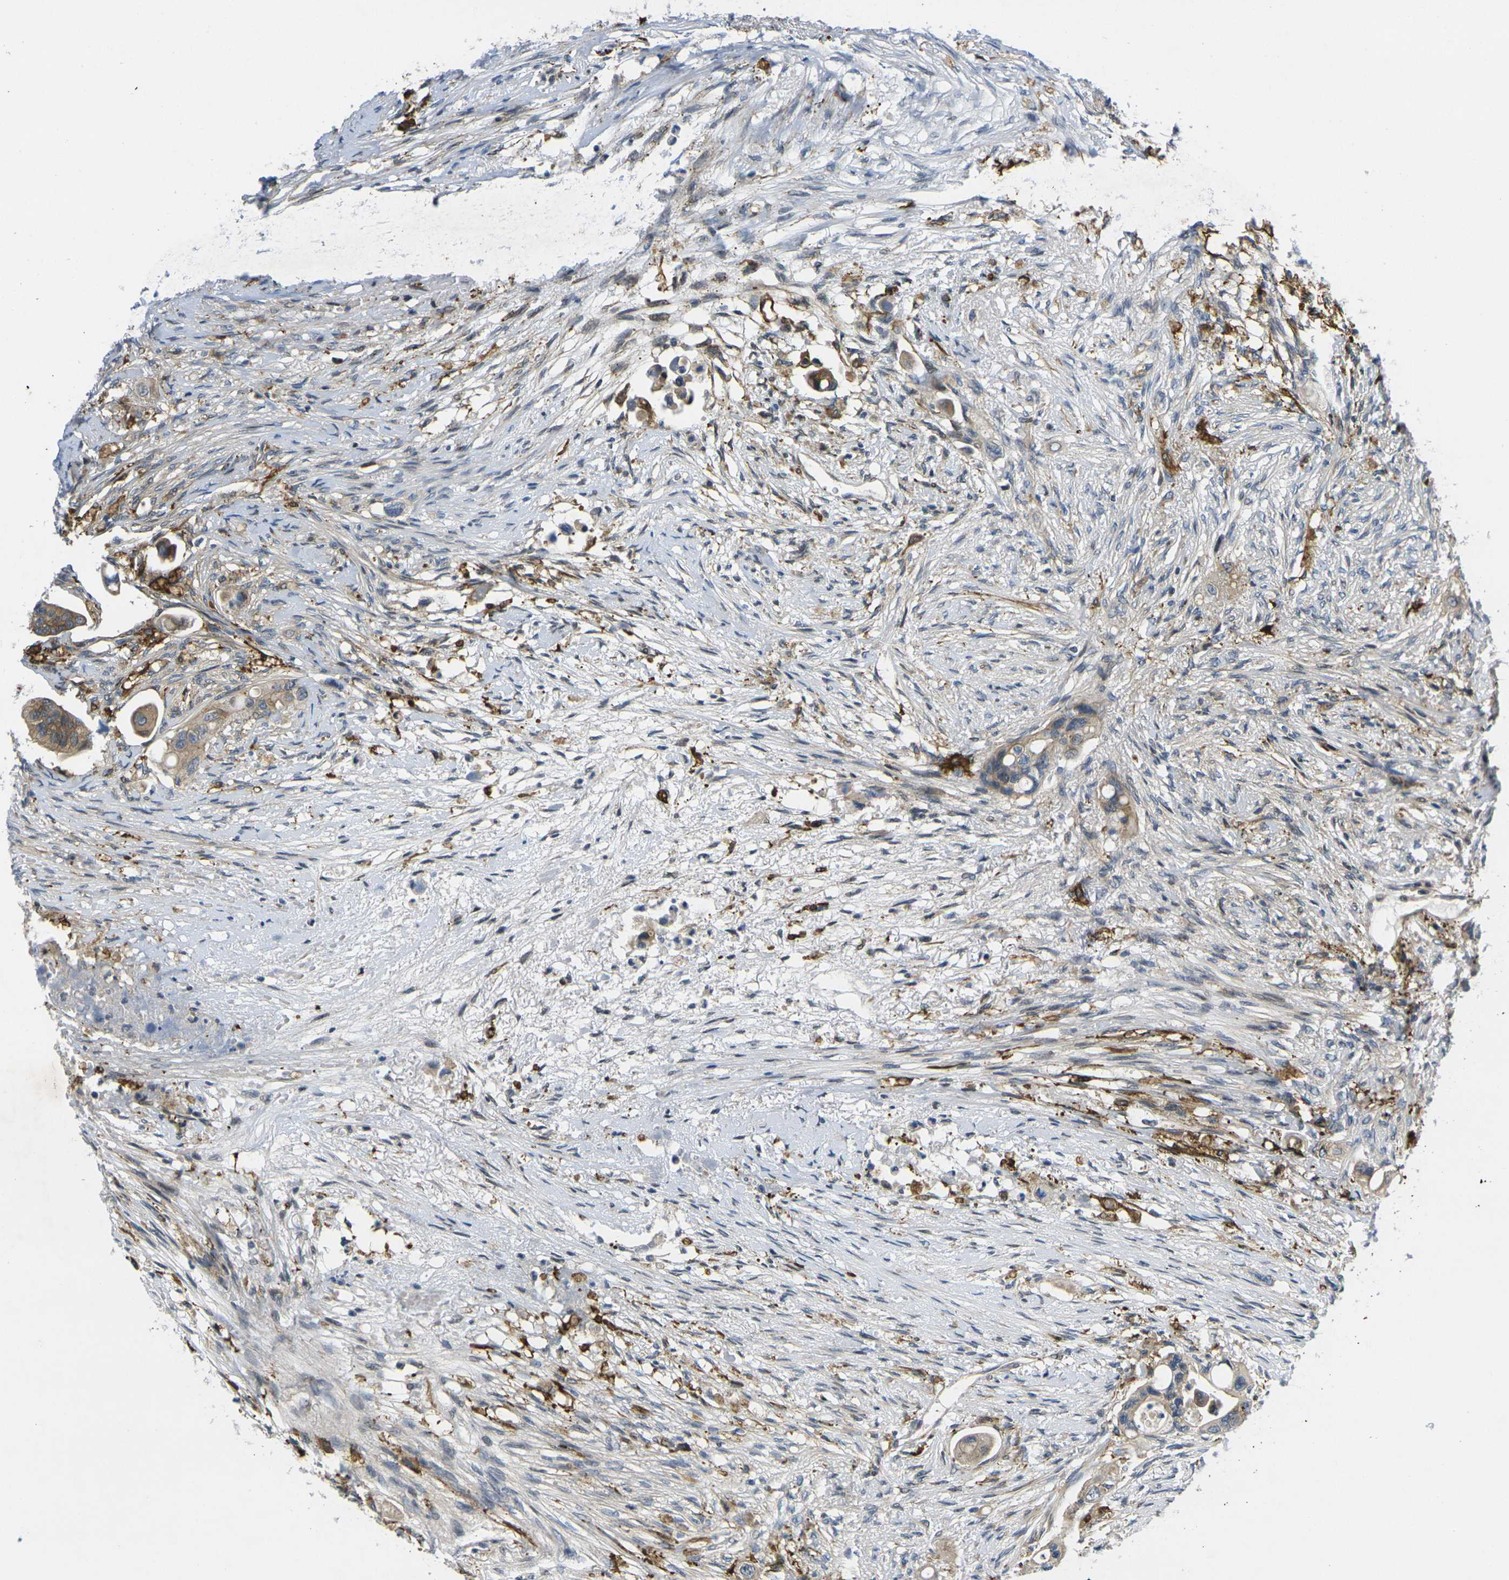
{"staining": {"intensity": "moderate", "quantity": ">75%", "location": "cytoplasmic/membranous"}, "tissue": "colorectal cancer", "cell_type": "Tumor cells", "image_type": "cancer", "snomed": [{"axis": "morphology", "description": "Adenocarcinoma, NOS"}, {"axis": "topography", "description": "Colon"}], "caption": "Human colorectal adenocarcinoma stained with a protein marker exhibits moderate staining in tumor cells.", "gene": "ROBO2", "patient": {"sex": "female", "age": 57}}